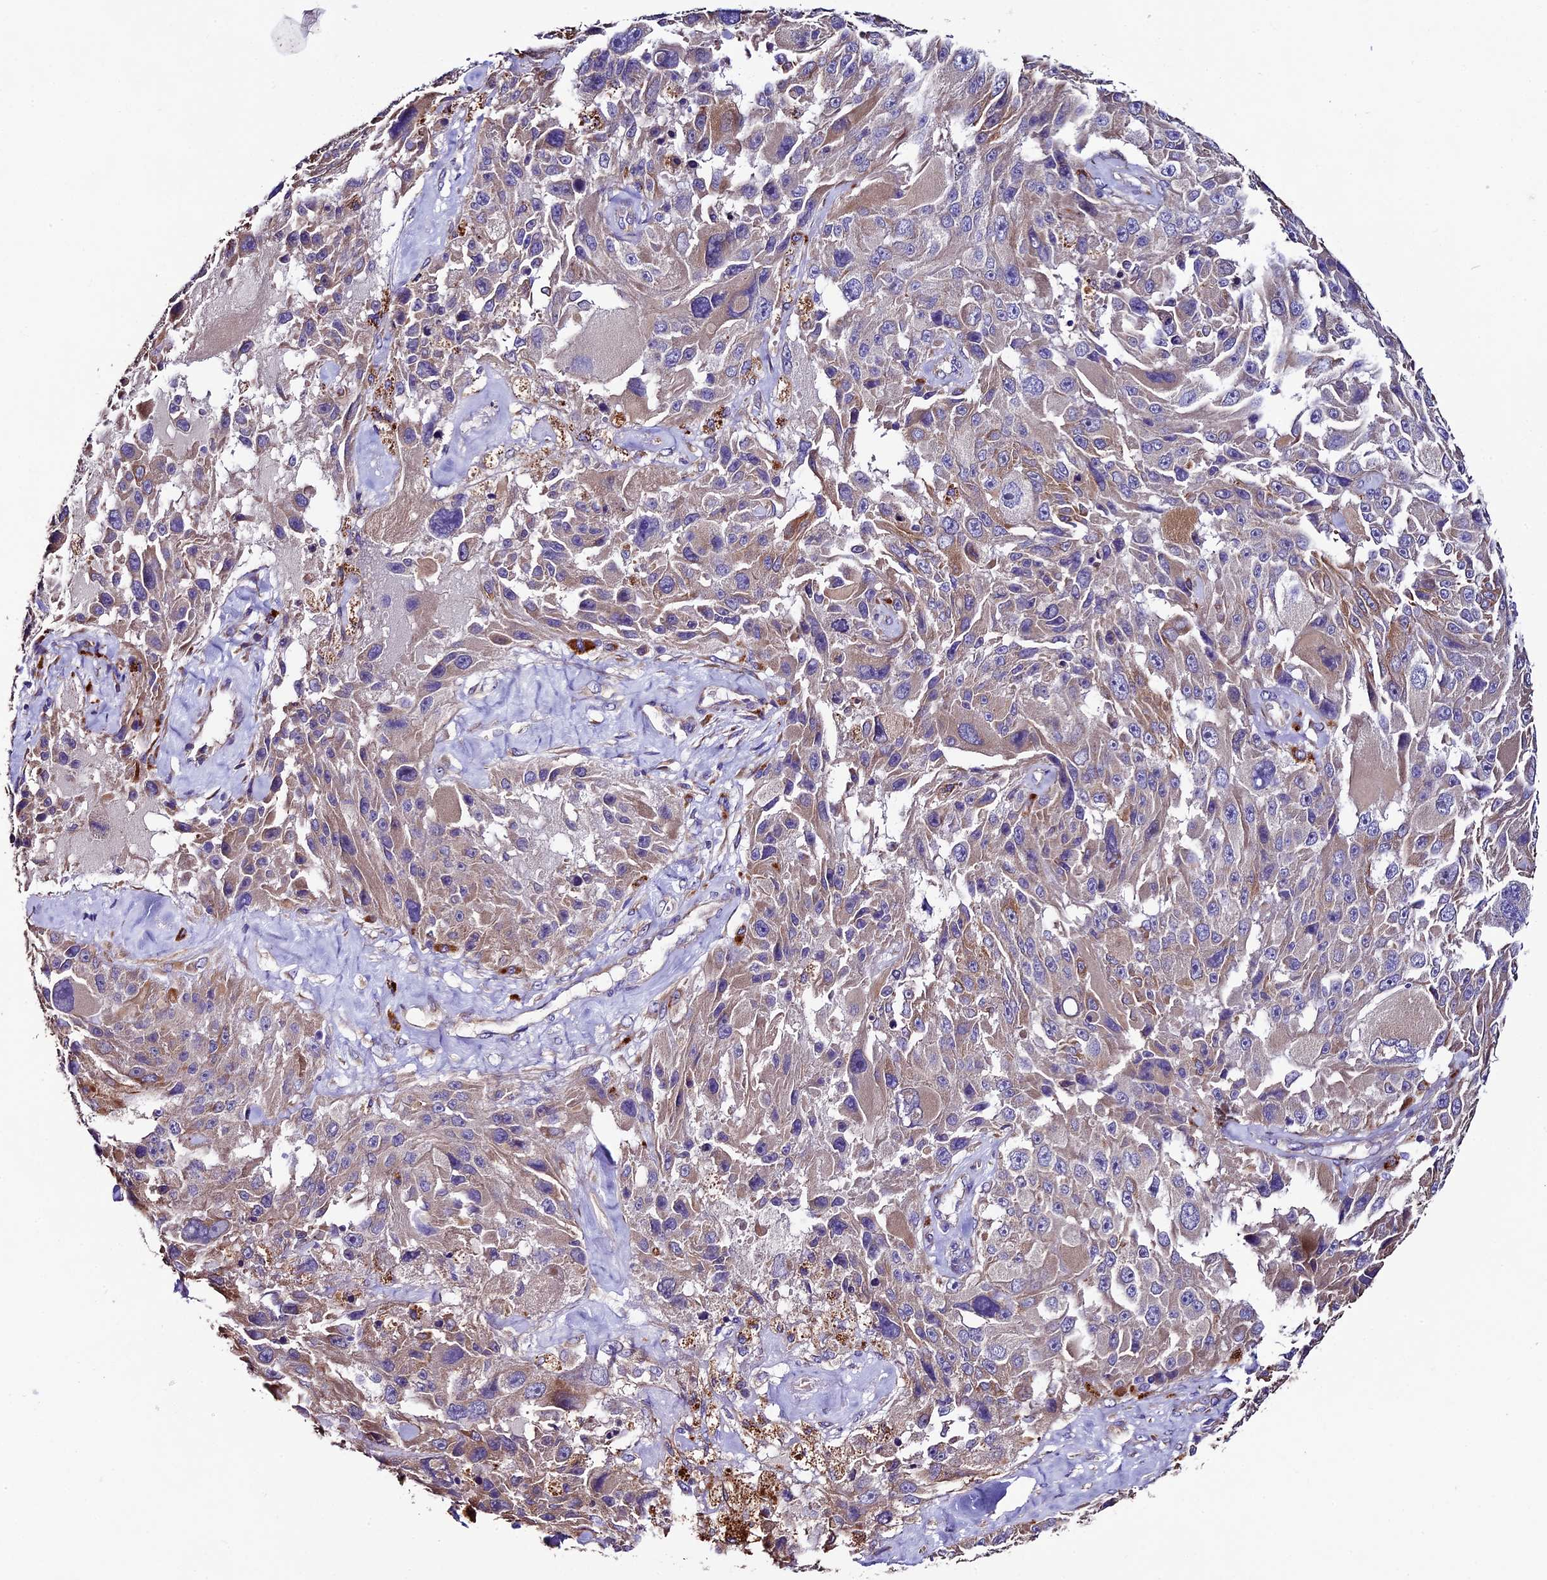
{"staining": {"intensity": "weak", "quantity": ">75%", "location": "cytoplasmic/membranous"}, "tissue": "melanoma", "cell_type": "Tumor cells", "image_type": "cancer", "snomed": [{"axis": "morphology", "description": "Malignant melanoma, Metastatic site"}, {"axis": "topography", "description": "Lymph node"}], "caption": "IHC (DAB) staining of malignant melanoma (metastatic site) shows weak cytoplasmic/membranous protein positivity in approximately >75% of tumor cells.", "gene": "CLN5", "patient": {"sex": "male", "age": 62}}